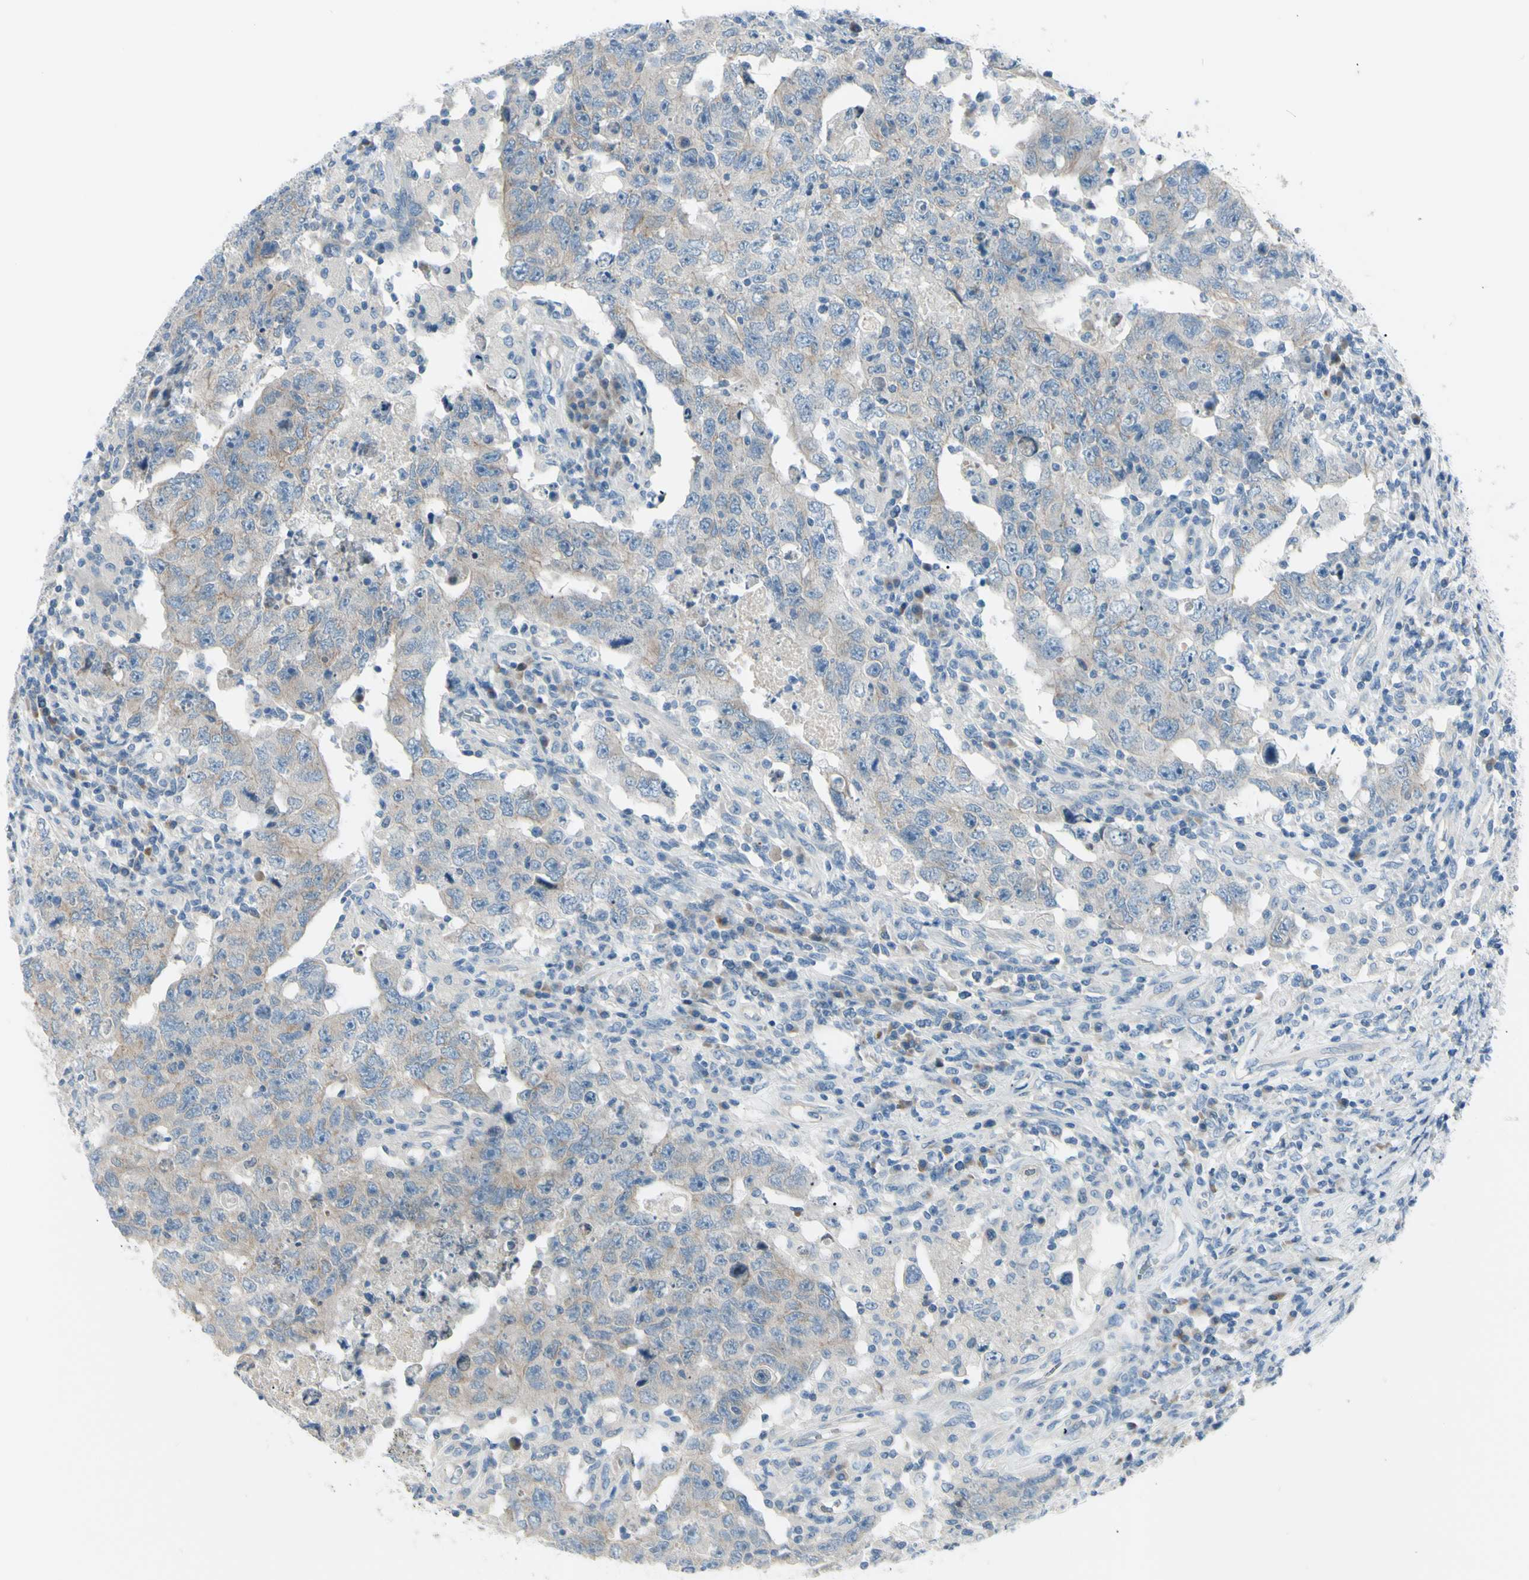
{"staining": {"intensity": "weak", "quantity": ">75%", "location": "cytoplasmic/membranous"}, "tissue": "testis cancer", "cell_type": "Tumor cells", "image_type": "cancer", "snomed": [{"axis": "morphology", "description": "Carcinoma, Embryonal, NOS"}, {"axis": "topography", "description": "Testis"}], "caption": "Testis cancer stained with a protein marker reveals weak staining in tumor cells.", "gene": "LRRK1", "patient": {"sex": "male", "age": 26}}